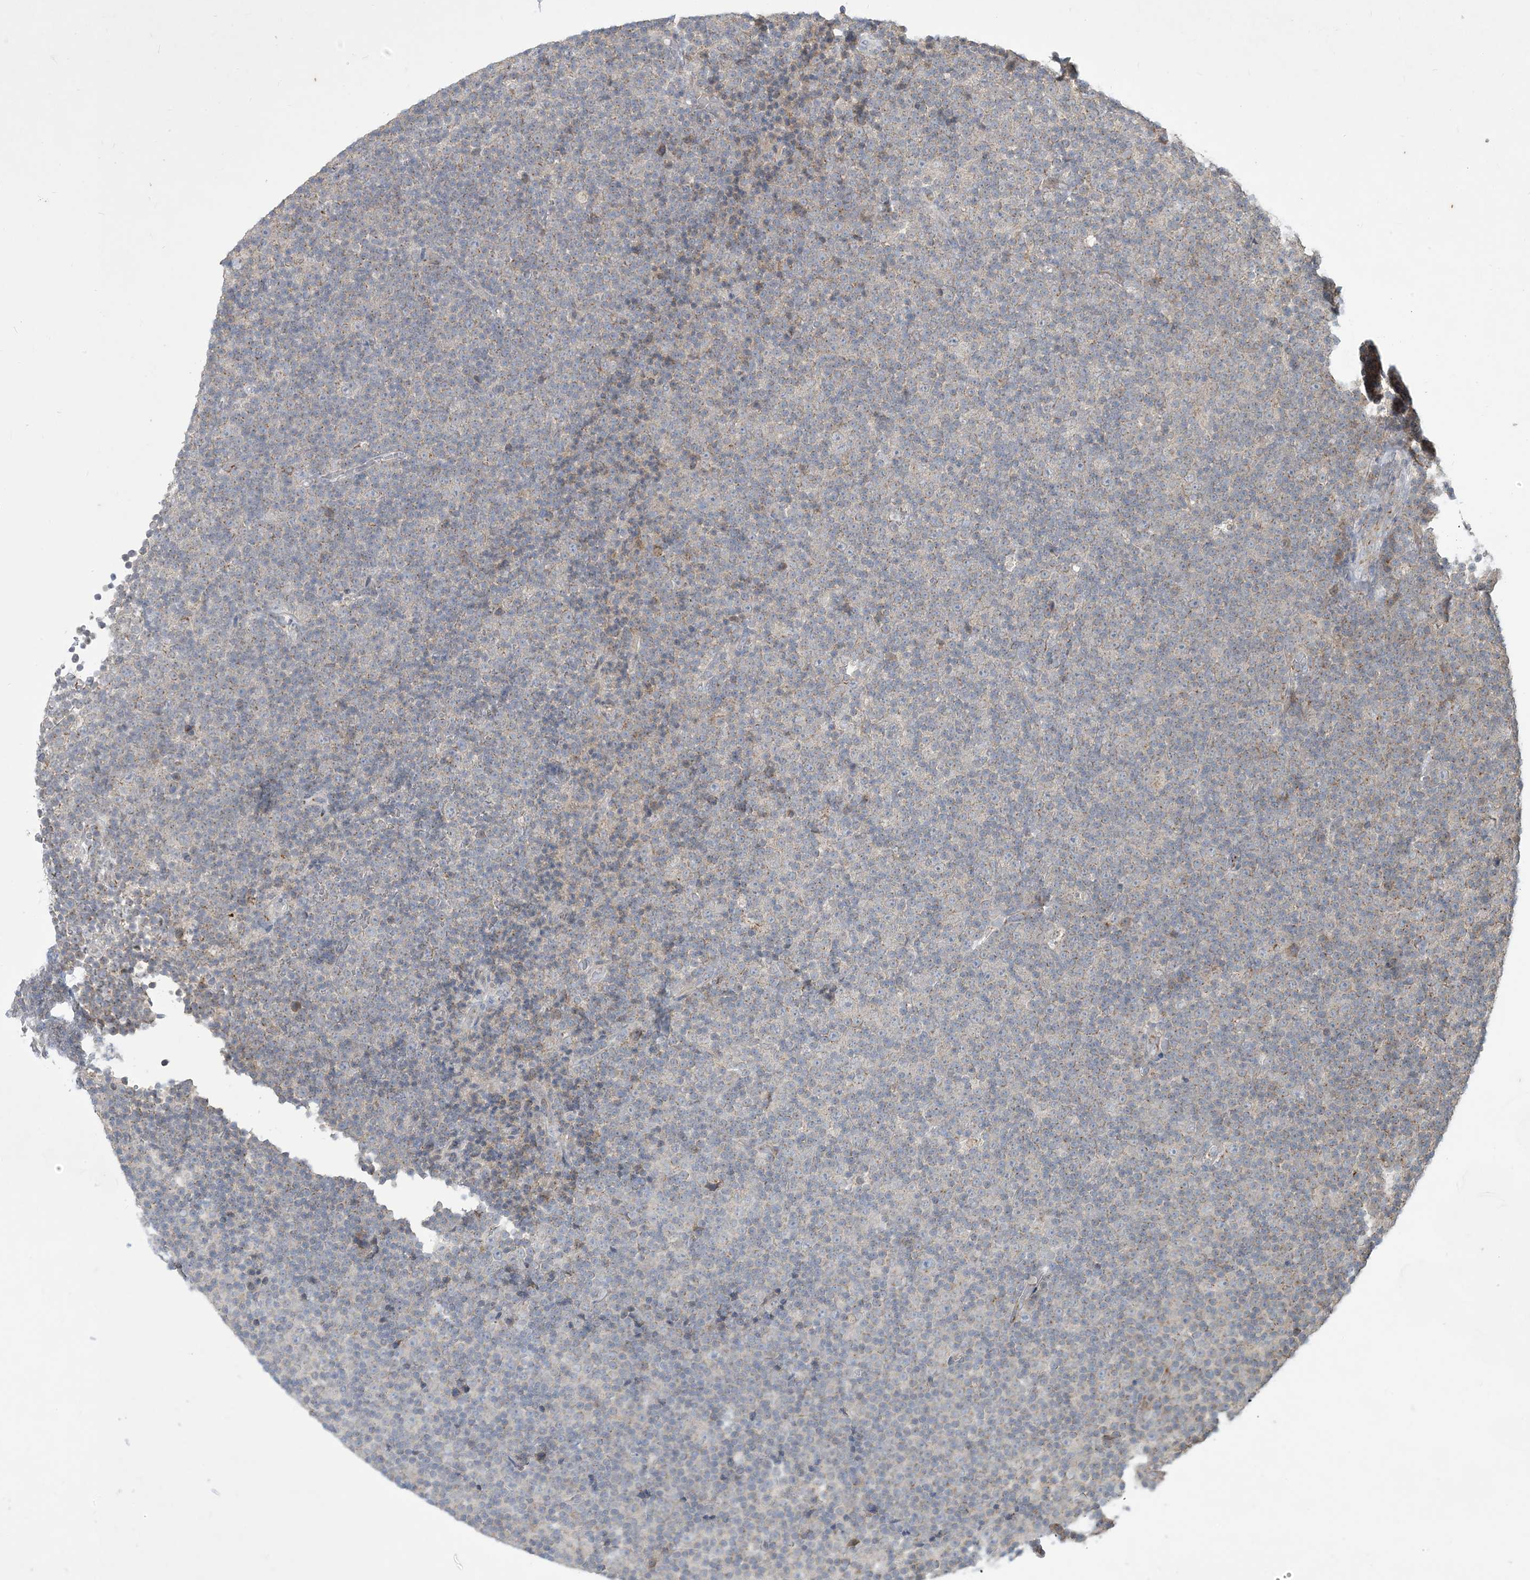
{"staining": {"intensity": "weak", "quantity": "25%-75%", "location": "cytoplasmic/membranous"}, "tissue": "lymphoma", "cell_type": "Tumor cells", "image_type": "cancer", "snomed": [{"axis": "morphology", "description": "Malignant lymphoma, non-Hodgkin's type, Low grade"}, {"axis": "topography", "description": "Lymph node"}], "caption": "Malignant lymphoma, non-Hodgkin's type (low-grade) was stained to show a protein in brown. There is low levels of weak cytoplasmic/membranous positivity in approximately 25%-75% of tumor cells. The staining was performed using DAB (3,3'-diaminobenzidine) to visualize the protein expression in brown, while the nuclei were stained in blue with hematoxylin (Magnification: 20x).", "gene": "CCDC14", "patient": {"sex": "female", "age": 67}}